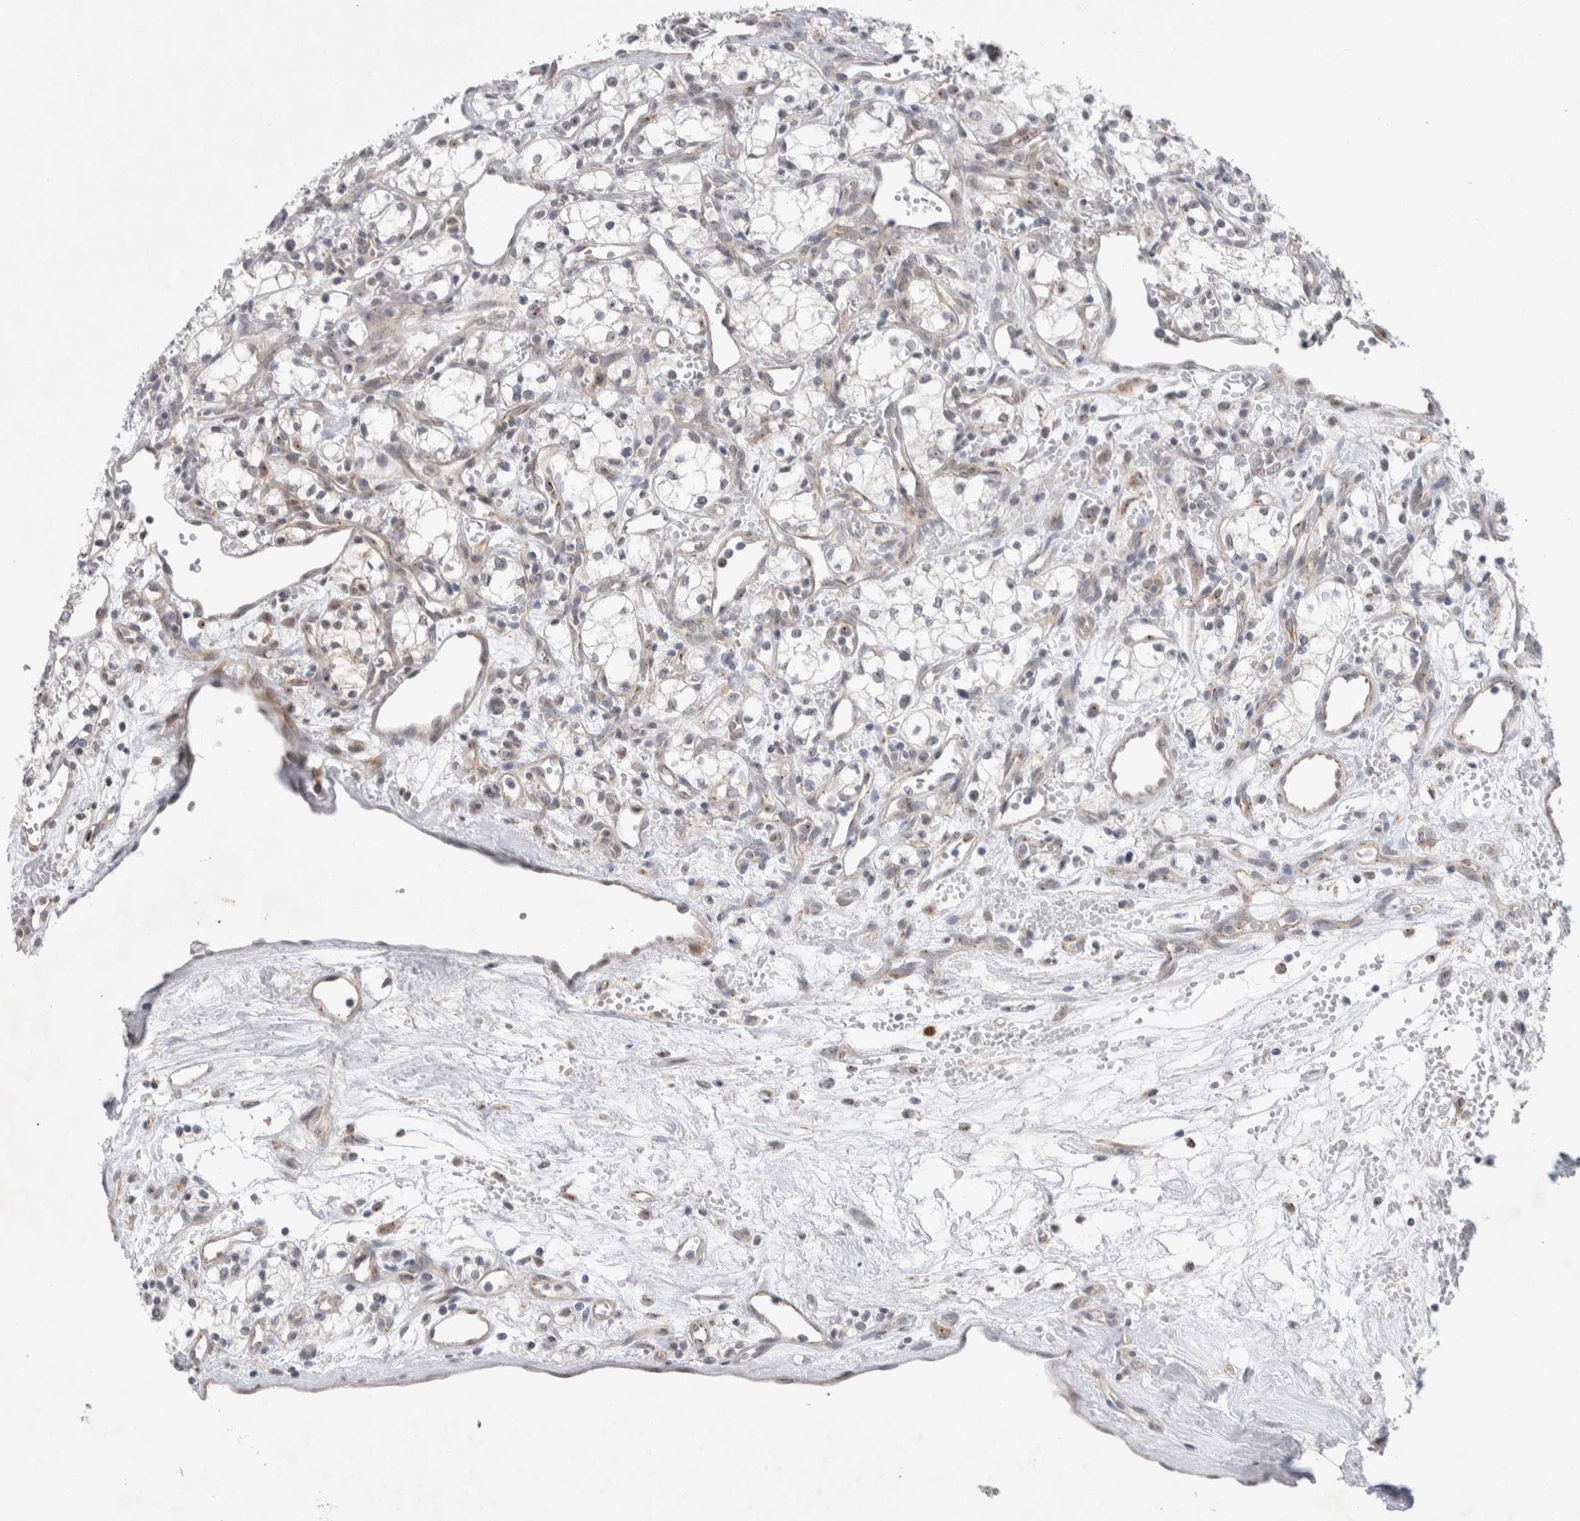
{"staining": {"intensity": "negative", "quantity": "none", "location": "none"}, "tissue": "renal cancer", "cell_type": "Tumor cells", "image_type": "cancer", "snomed": [{"axis": "morphology", "description": "Adenocarcinoma, NOS"}, {"axis": "topography", "description": "Kidney"}], "caption": "Photomicrograph shows no significant protein expression in tumor cells of renal cancer.", "gene": "BICD2", "patient": {"sex": "male", "age": 59}}